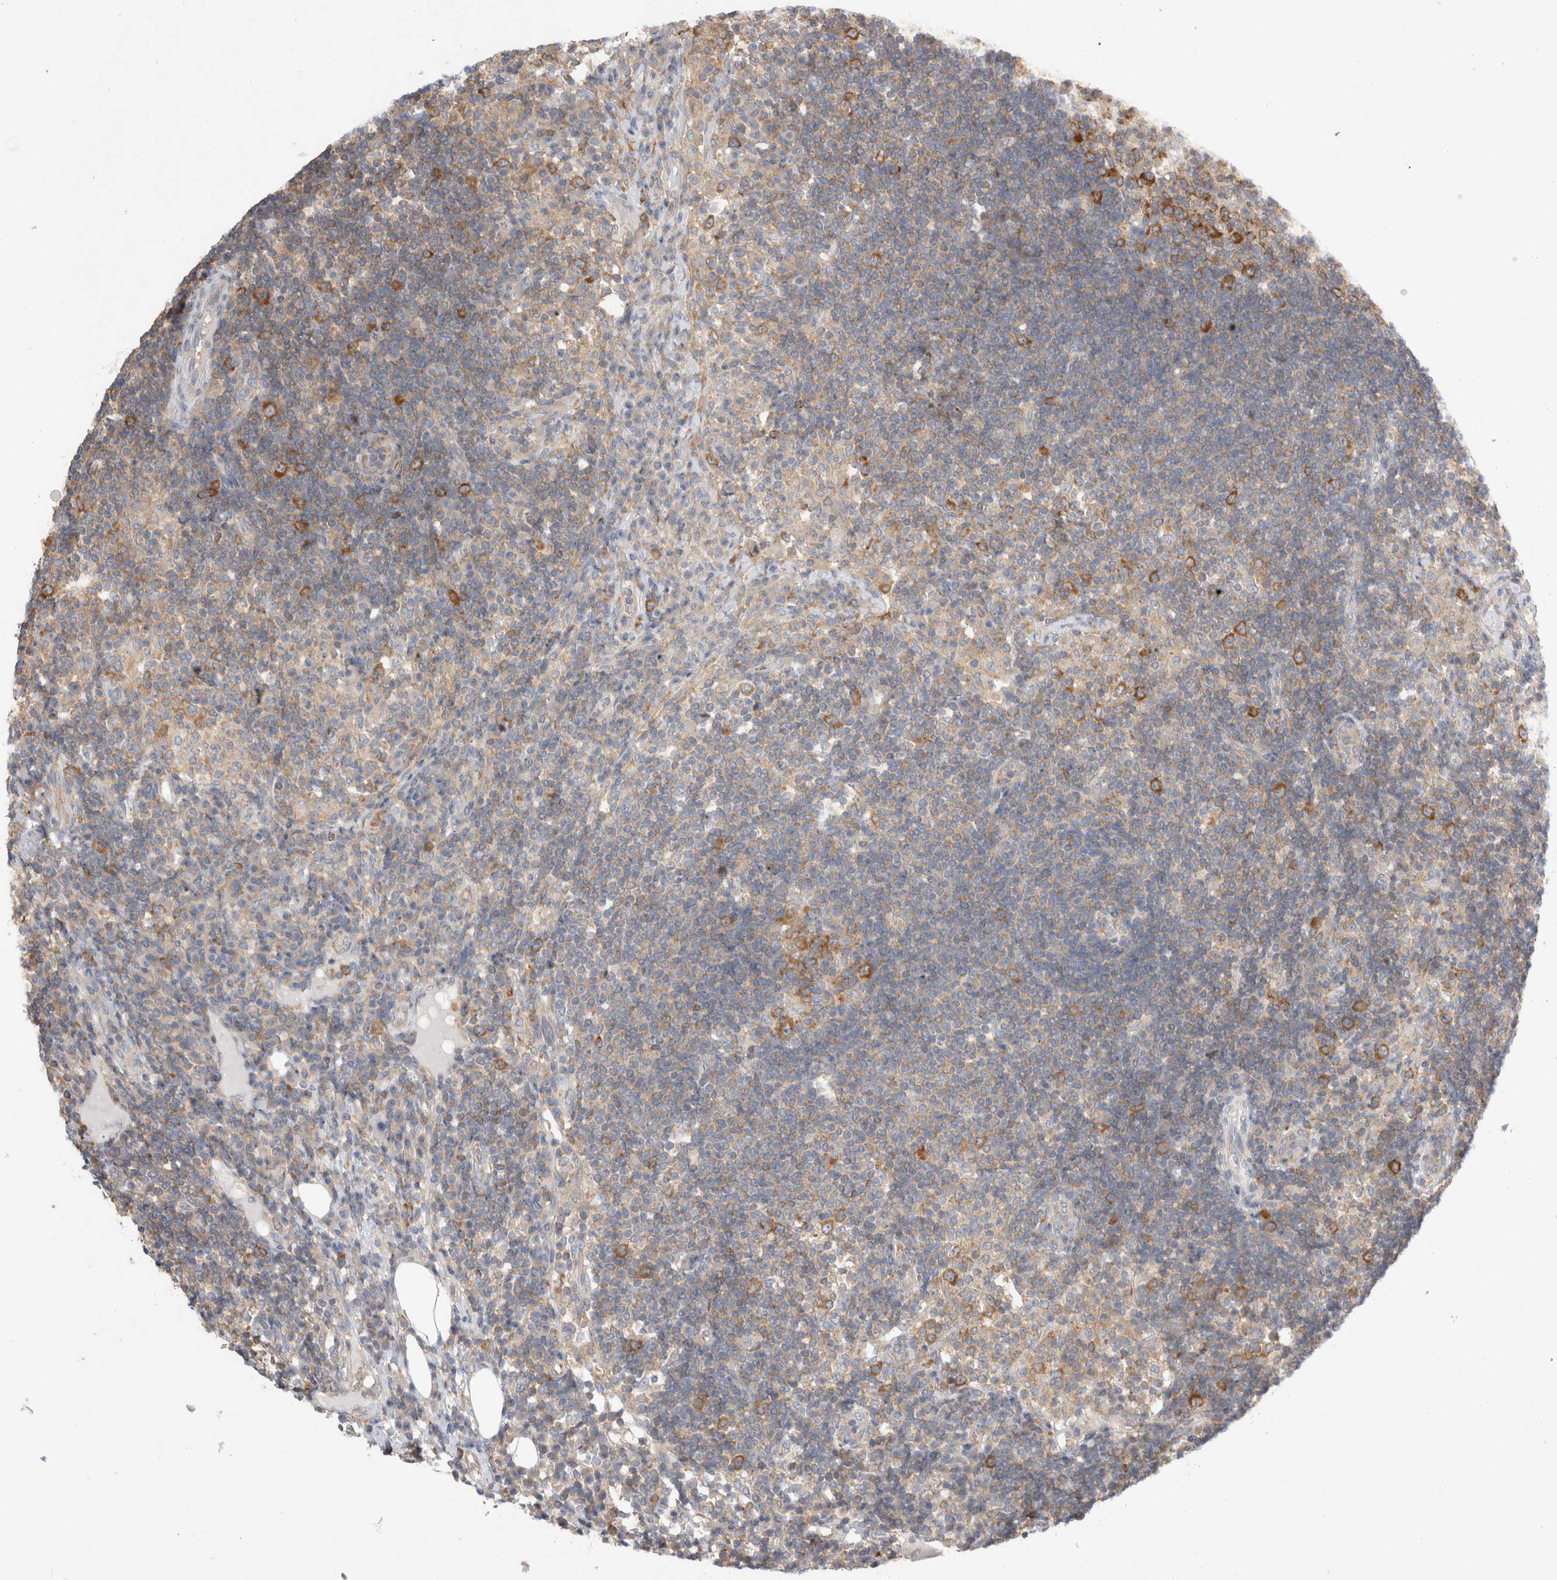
{"staining": {"intensity": "strong", "quantity": "25%-75%", "location": "cytoplasmic/membranous"}, "tissue": "lymph node", "cell_type": "Germinal center cells", "image_type": "normal", "snomed": [{"axis": "morphology", "description": "Normal tissue, NOS"}, {"axis": "topography", "description": "Lymph node"}], "caption": "Immunohistochemical staining of unremarkable lymph node exhibits high levels of strong cytoplasmic/membranous staining in approximately 25%-75% of germinal center cells.", "gene": "ZNF23", "patient": {"sex": "female", "age": 53}}